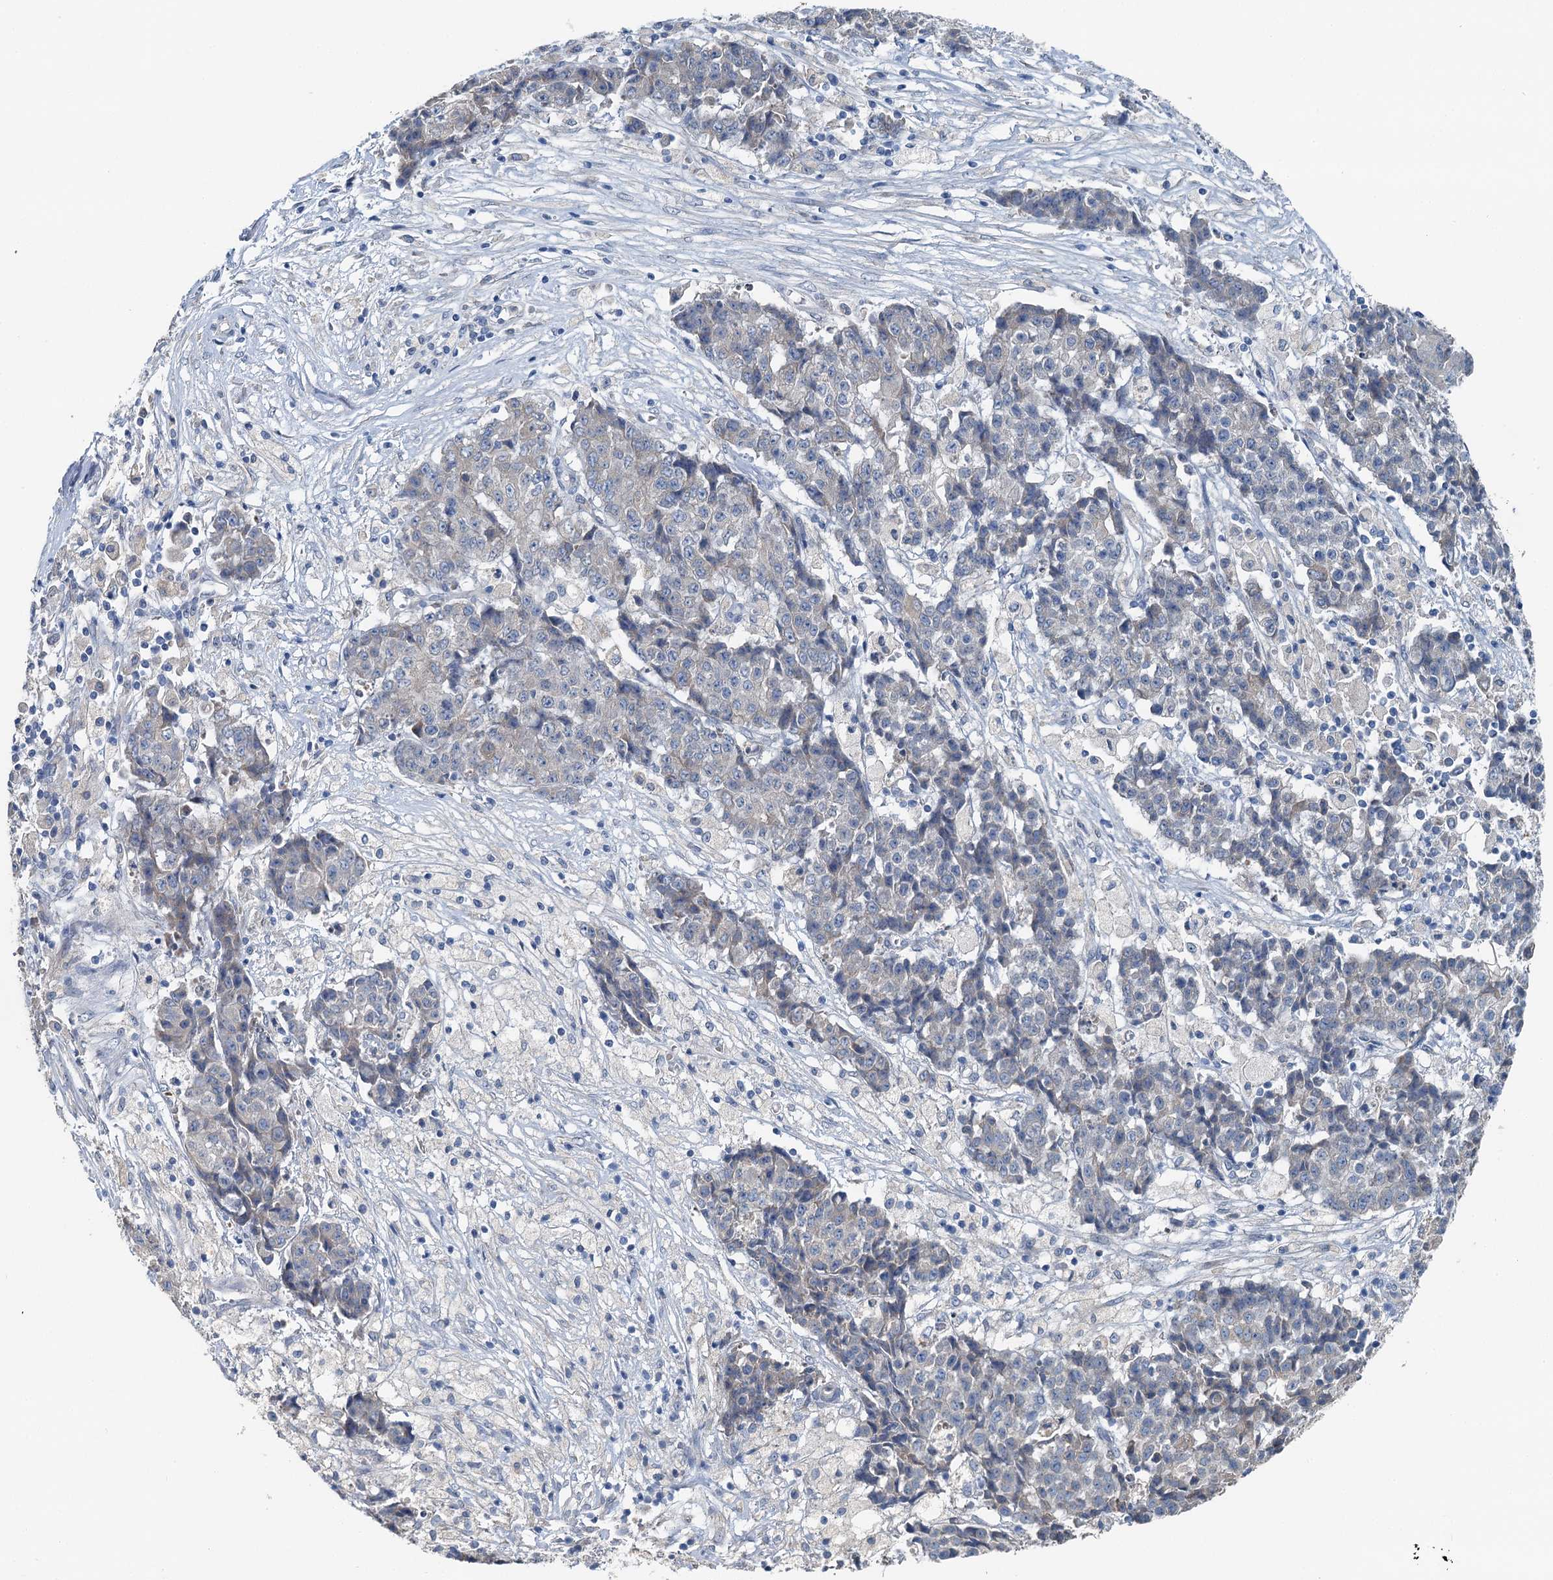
{"staining": {"intensity": "negative", "quantity": "none", "location": "none"}, "tissue": "ovarian cancer", "cell_type": "Tumor cells", "image_type": "cancer", "snomed": [{"axis": "morphology", "description": "Carcinoma, endometroid"}, {"axis": "topography", "description": "Ovary"}], "caption": "Tumor cells show no significant positivity in ovarian cancer.", "gene": "C6orf120", "patient": {"sex": "female", "age": 42}}